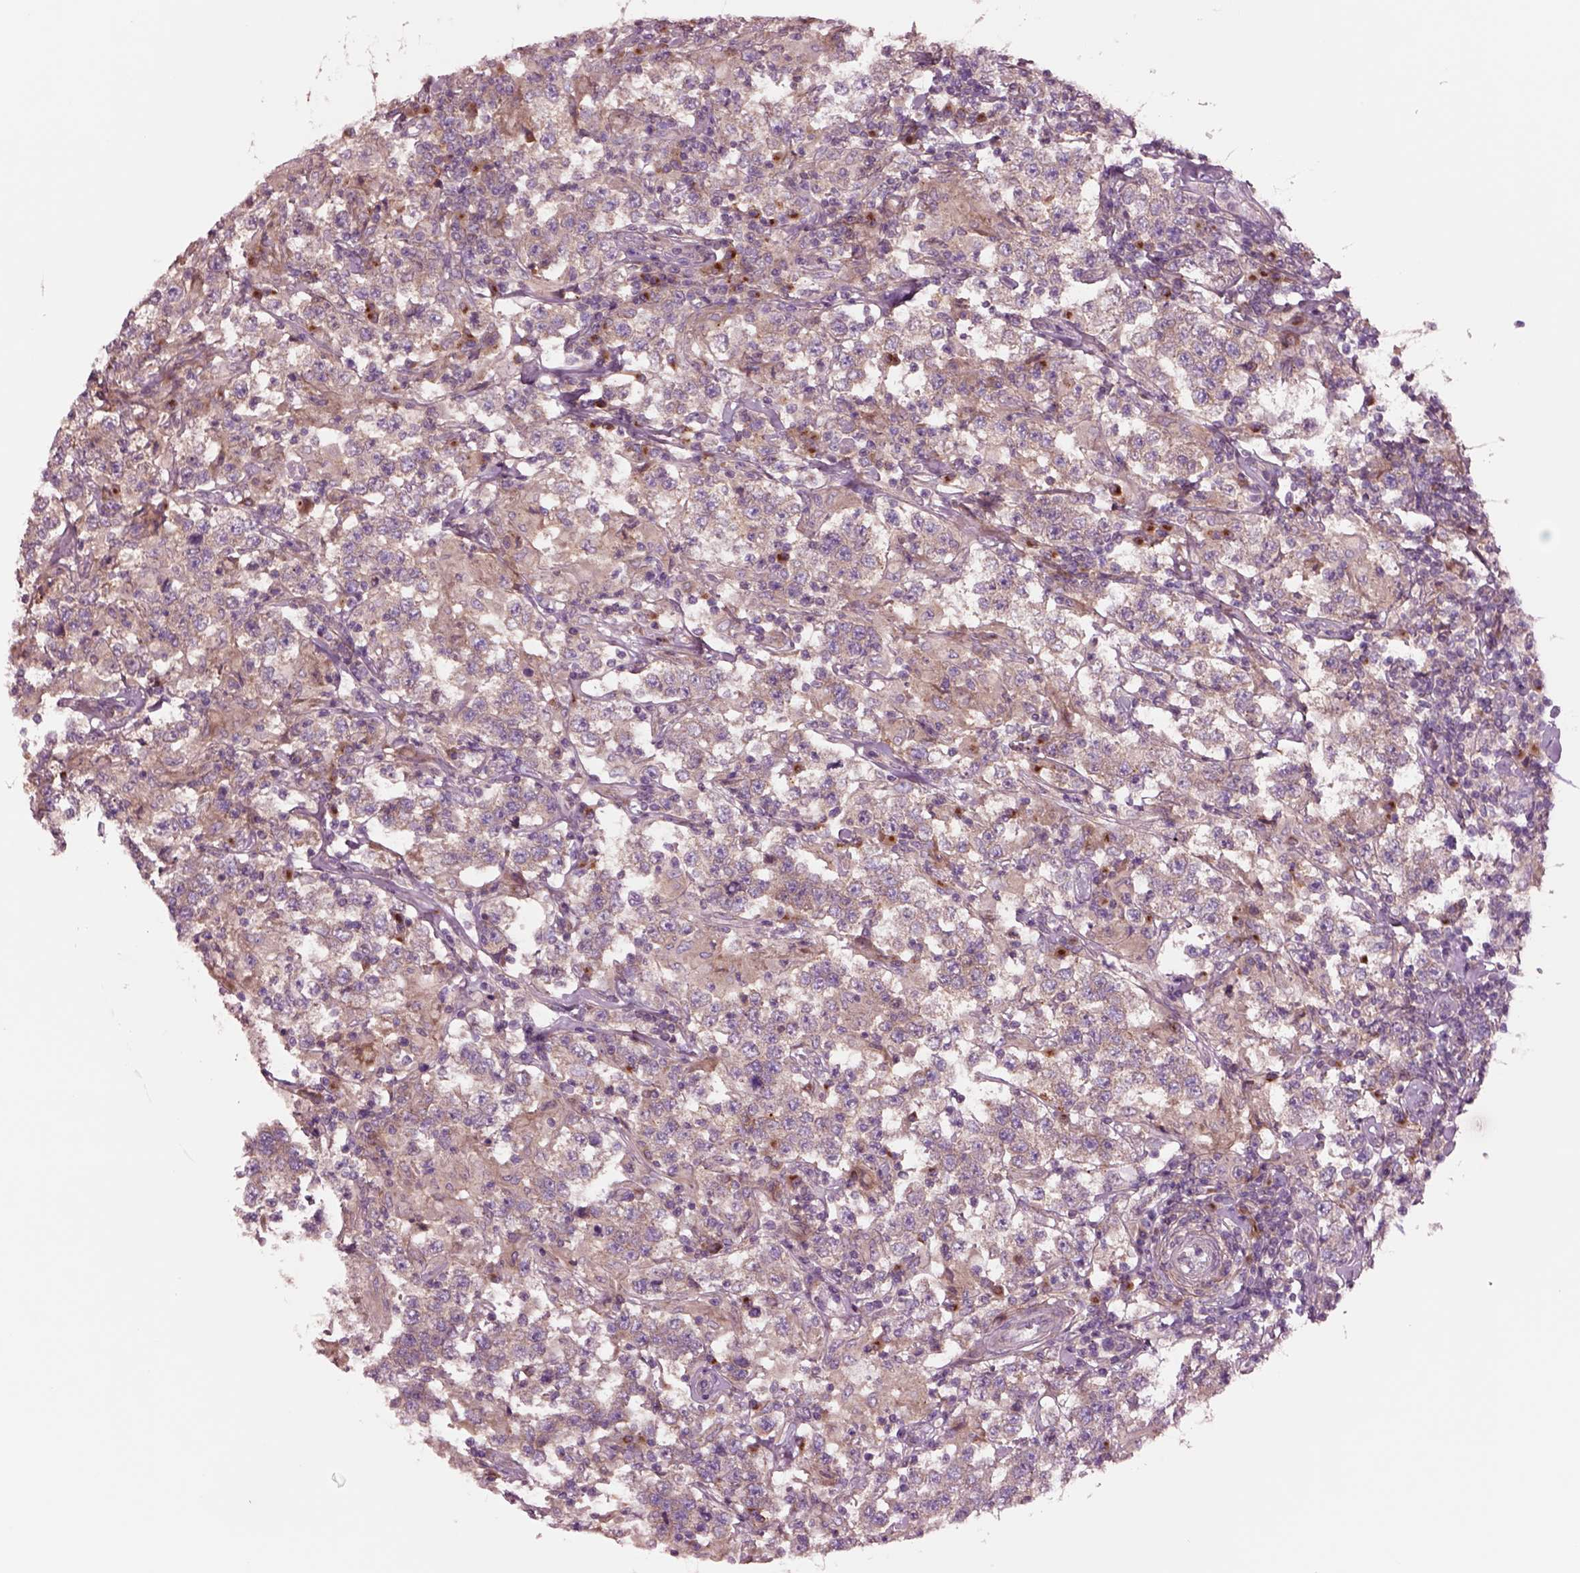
{"staining": {"intensity": "weak", "quantity": ">75%", "location": "cytoplasmic/membranous"}, "tissue": "testis cancer", "cell_type": "Tumor cells", "image_type": "cancer", "snomed": [{"axis": "morphology", "description": "Seminoma, NOS"}, {"axis": "morphology", "description": "Carcinoma, Embryonal, NOS"}, {"axis": "topography", "description": "Testis"}], "caption": "Testis cancer (seminoma) stained for a protein demonstrates weak cytoplasmic/membranous positivity in tumor cells. (IHC, brightfield microscopy, high magnification).", "gene": "SEC23A", "patient": {"sex": "male", "age": 41}}